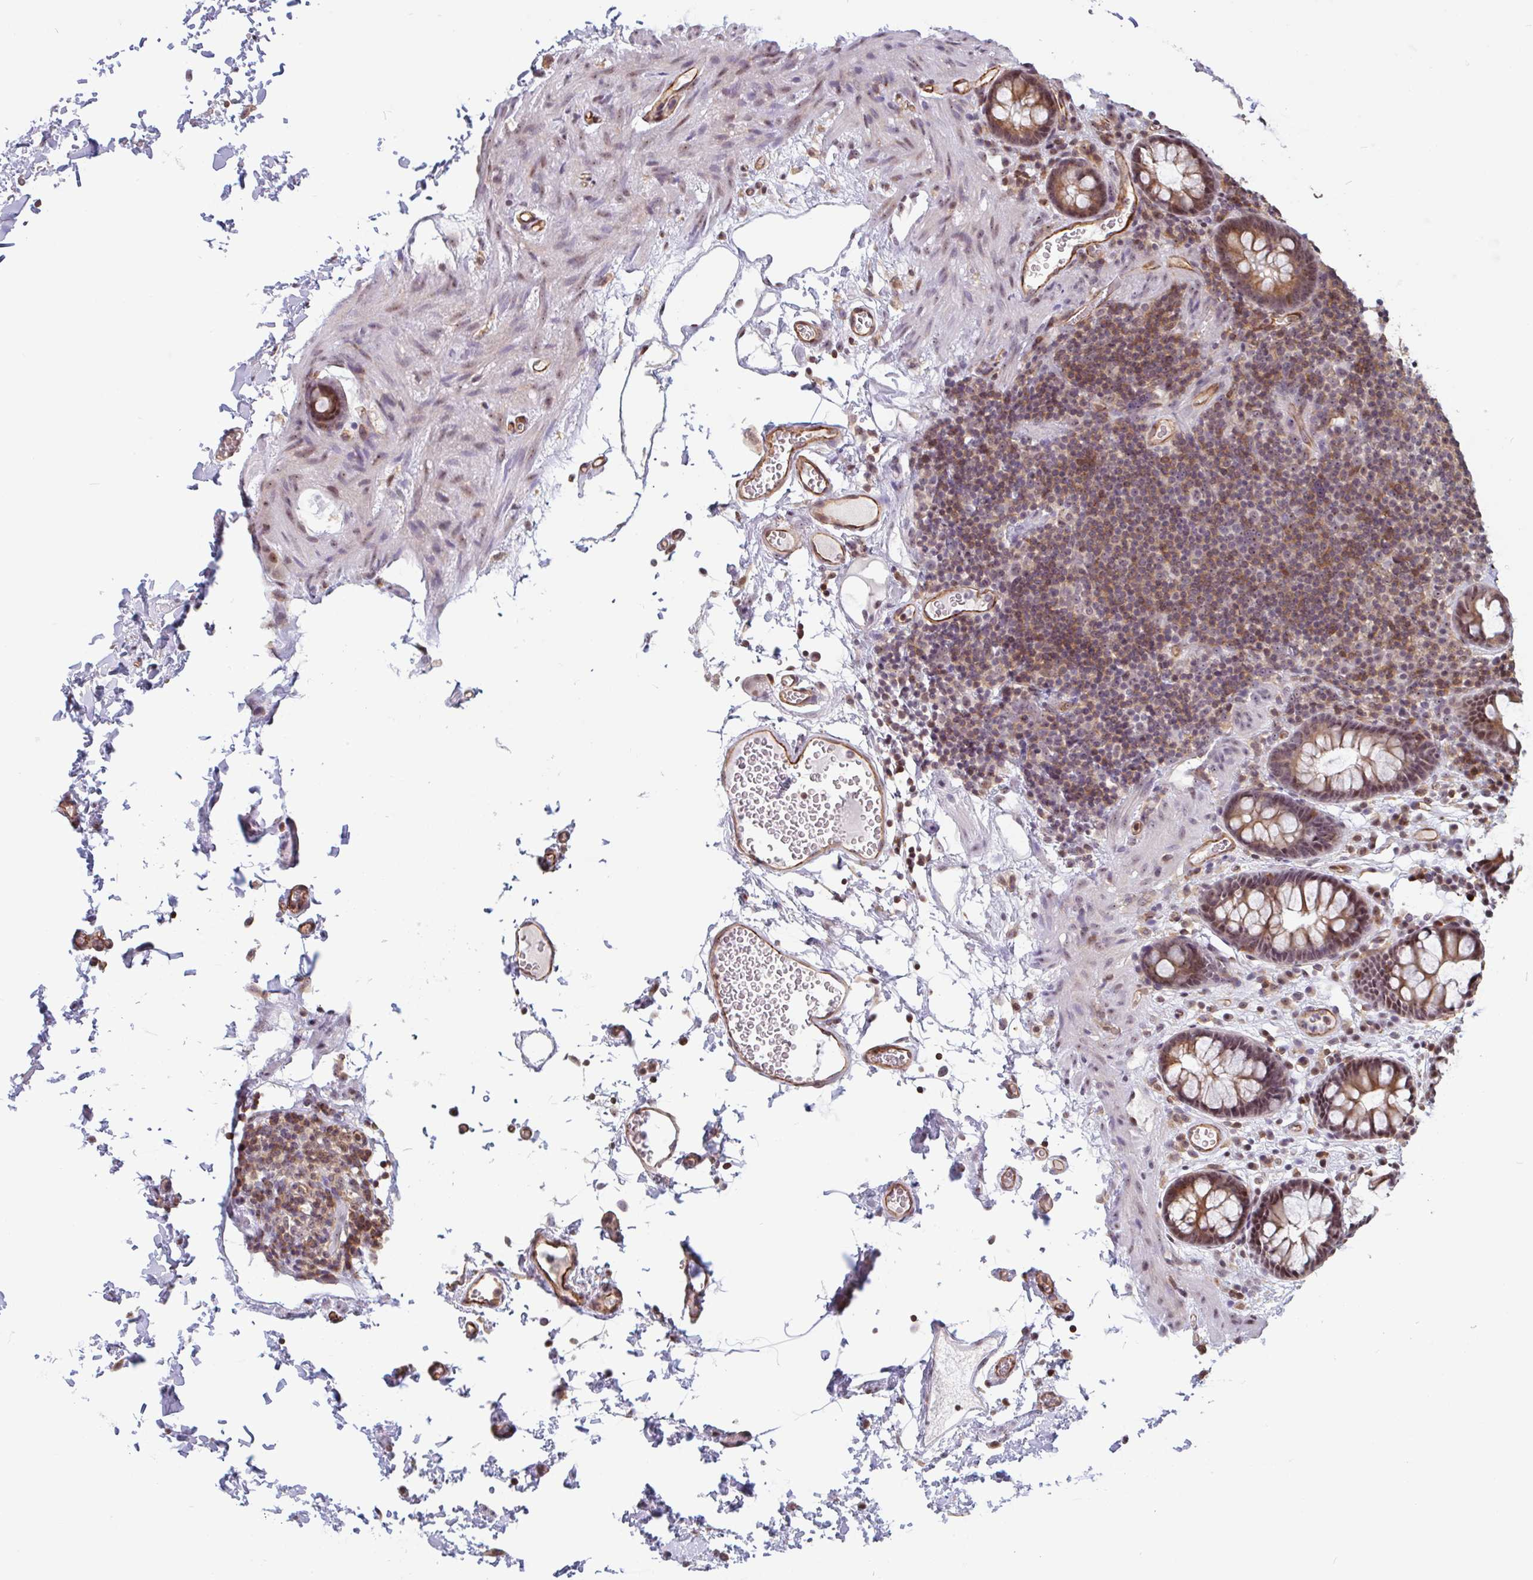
{"staining": {"intensity": "moderate", "quantity": ">75%", "location": "cytoplasmic/membranous,nuclear"}, "tissue": "colon", "cell_type": "Endothelial cells", "image_type": "normal", "snomed": [{"axis": "morphology", "description": "Normal tissue, NOS"}, {"axis": "topography", "description": "Colon"}, {"axis": "topography", "description": "Peripheral nerve tissue"}], "caption": "Immunohistochemistry image of benign colon stained for a protein (brown), which displays medium levels of moderate cytoplasmic/membranous,nuclear positivity in approximately >75% of endothelial cells.", "gene": "ZNF689", "patient": {"sex": "male", "age": 84}}